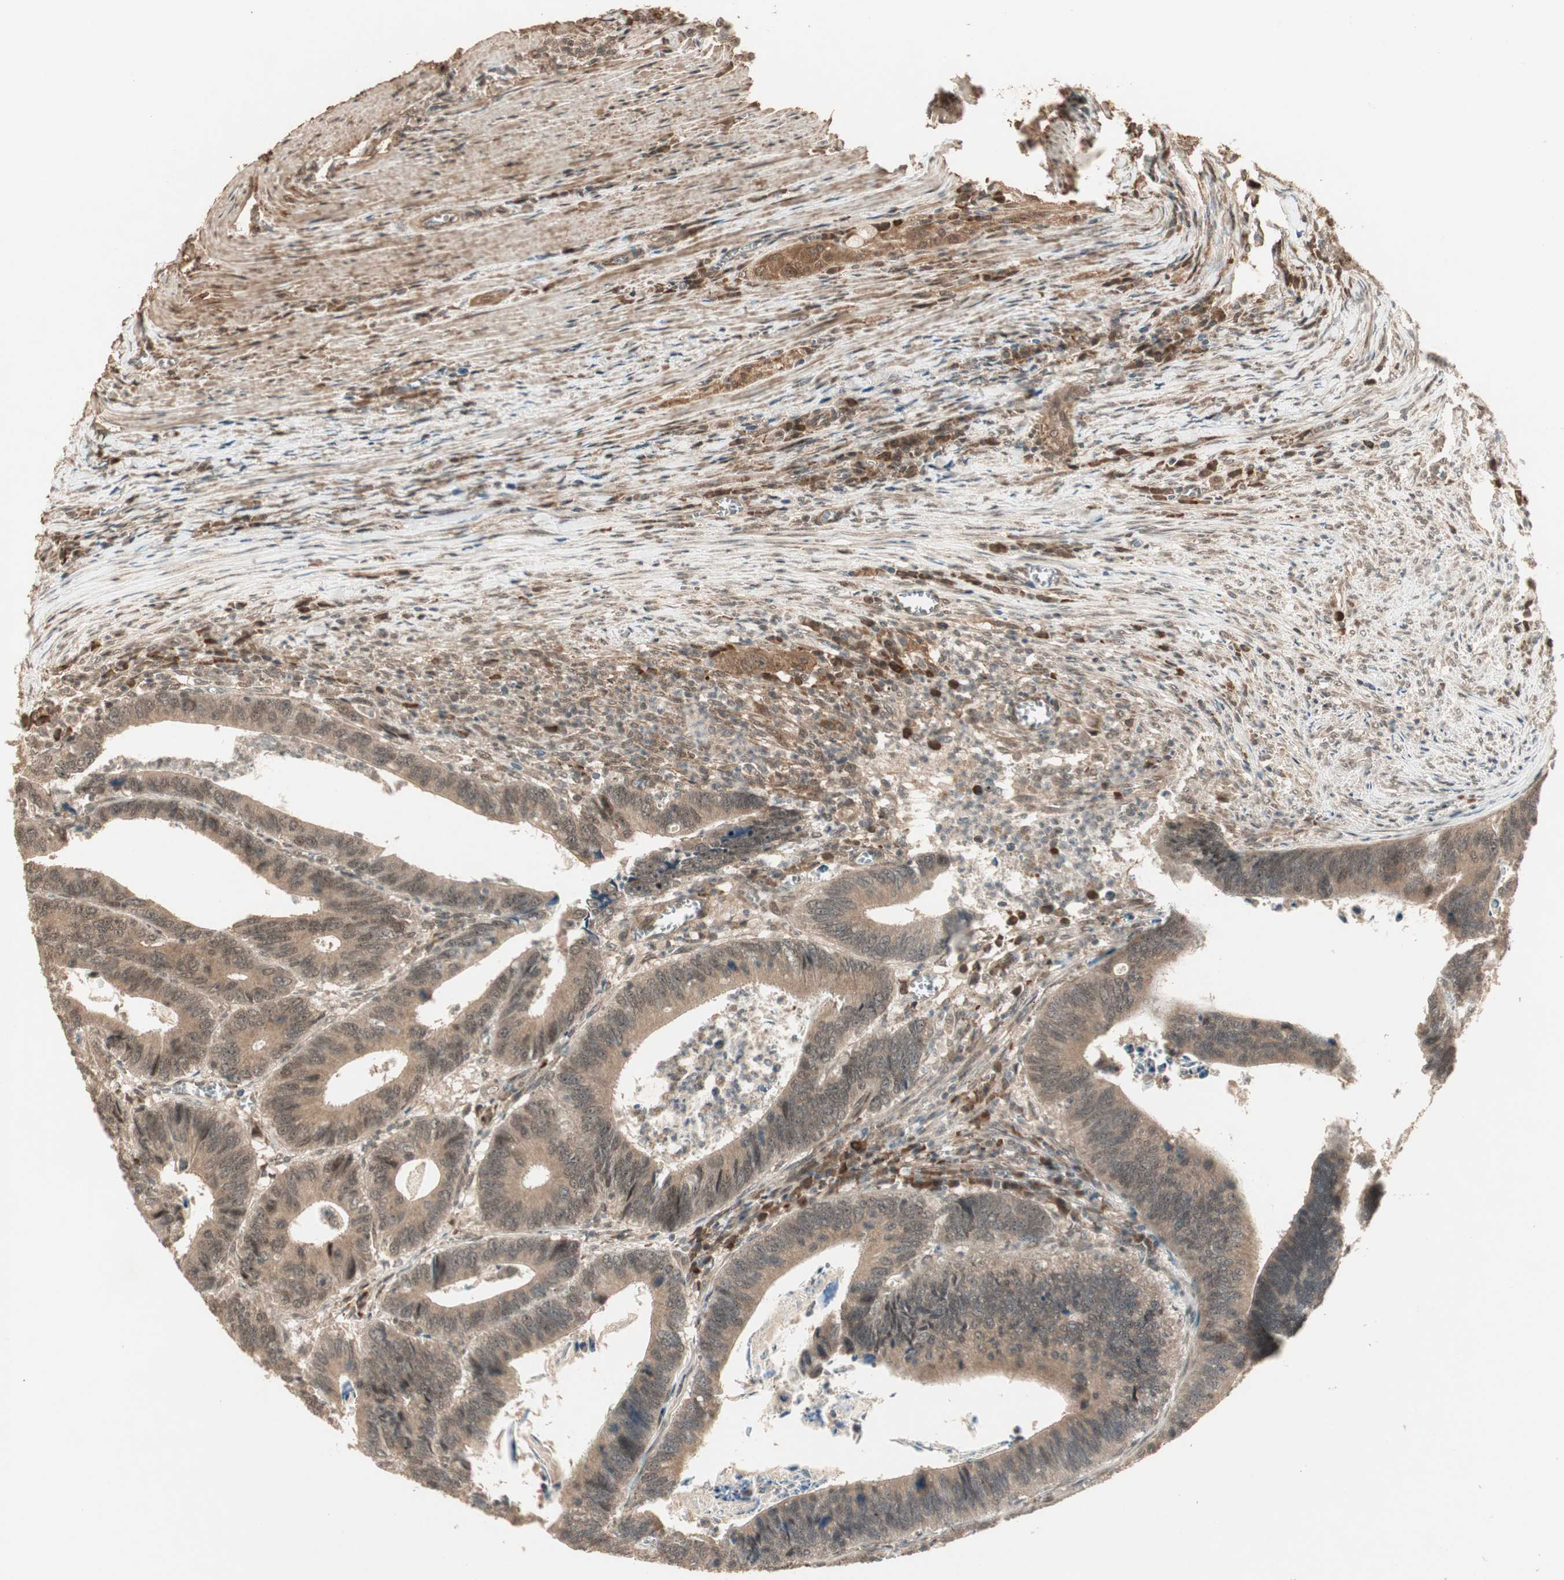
{"staining": {"intensity": "moderate", "quantity": ">75%", "location": "cytoplasmic/membranous,nuclear"}, "tissue": "colorectal cancer", "cell_type": "Tumor cells", "image_type": "cancer", "snomed": [{"axis": "morphology", "description": "Adenocarcinoma, NOS"}, {"axis": "topography", "description": "Colon"}], "caption": "A brown stain shows moderate cytoplasmic/membranous and nuclear positivity of a protein in colorectal adenocarcinoma tumor cells. (DAB (3,3'-diaminobenzidine) = brown stain, brightfield microscopy at high magnification).", "gene": "ZSCAN31", "patient": {"sex": "male", "age": 72}}